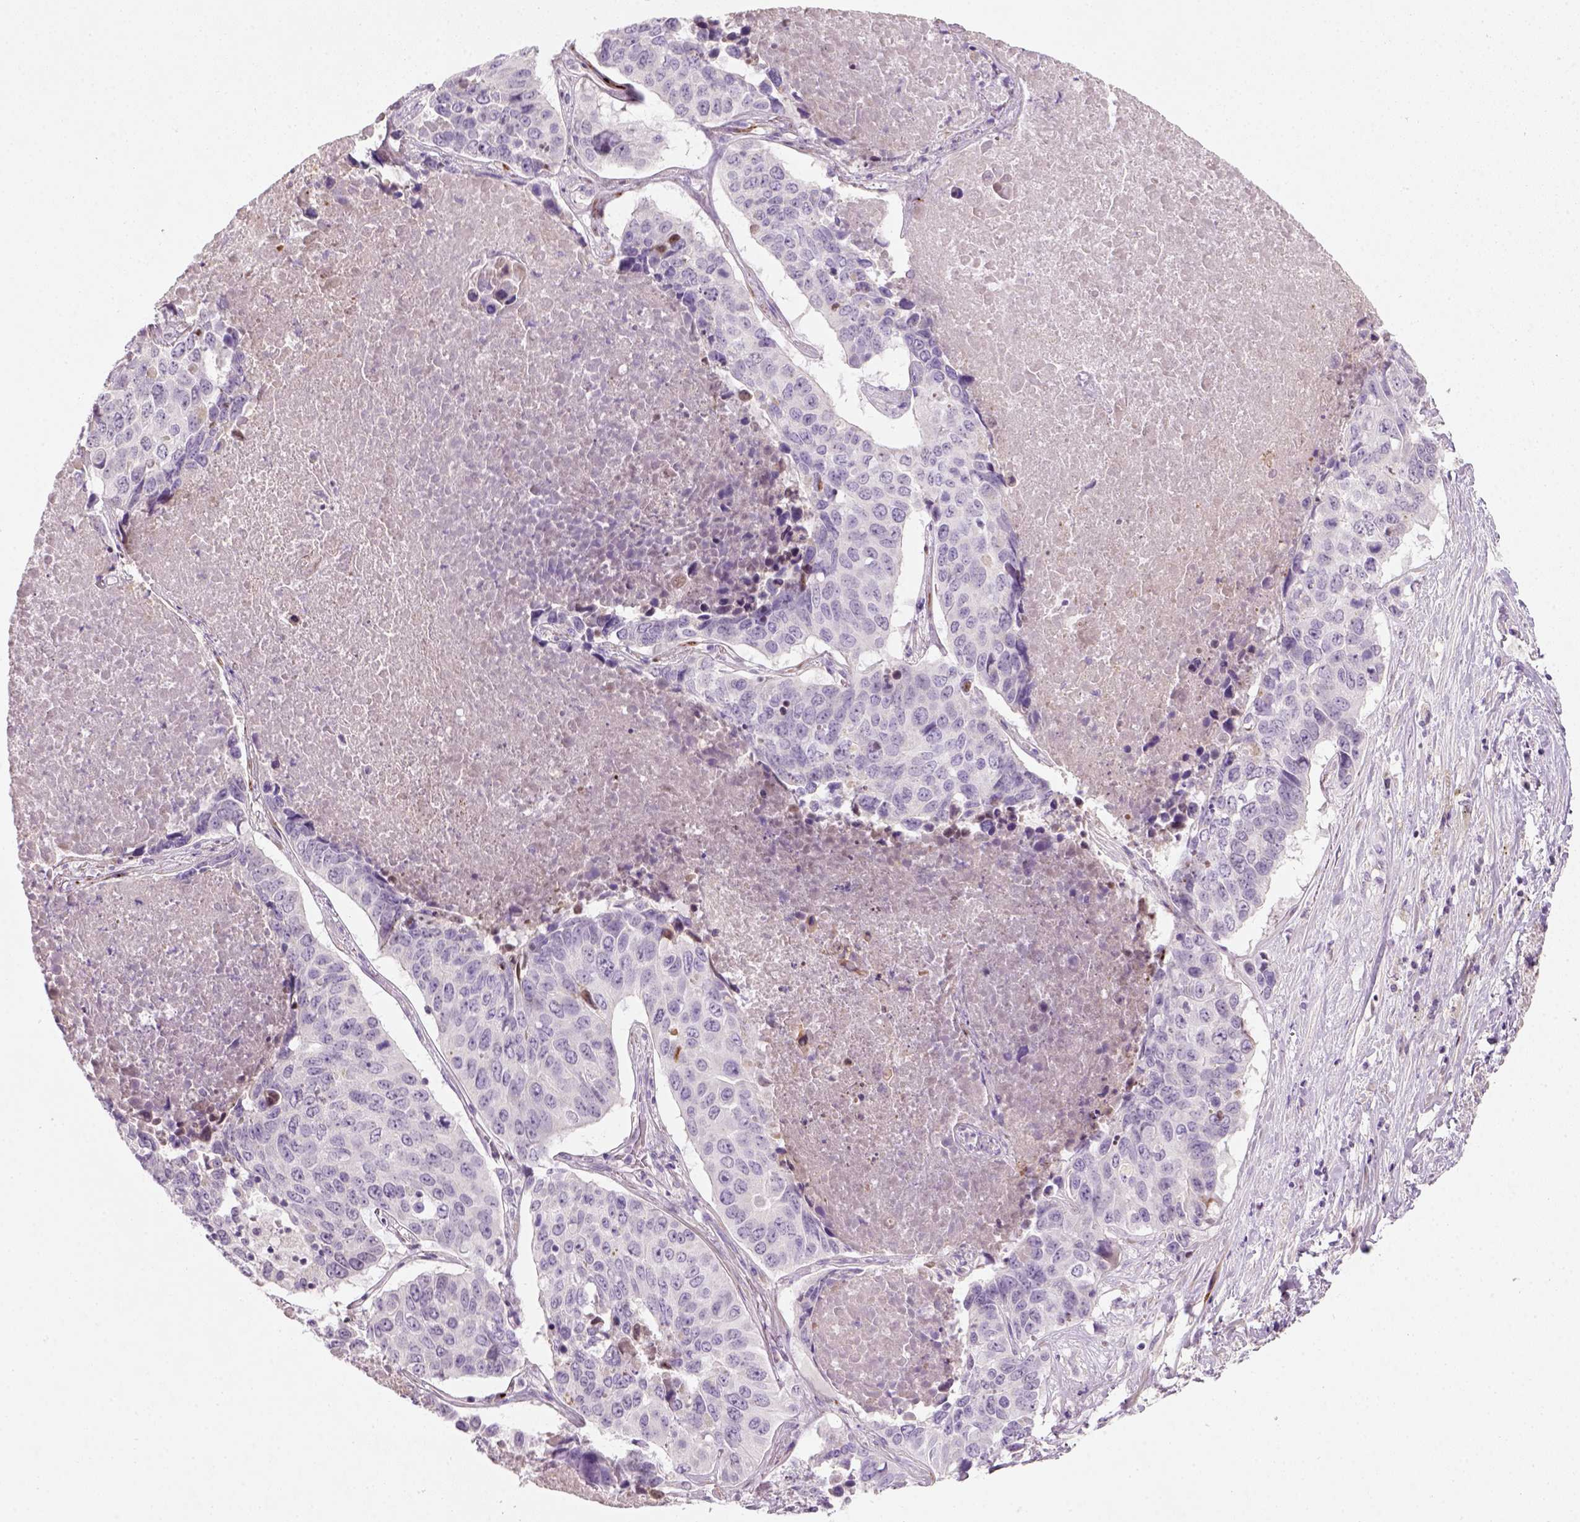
{"staining": {"intensity": "negative", "quantity": "none", "location": "none"}, "tissue": "lung cancer", "cell_type": "Tumor cells", "image_type": "cancer", "snomed": [{"axis": "morphology", "description": "Normal tissue, NOS"}, {"axis": "morphology", "description": "Squamous cell carcinoma, NOS"}, {"axis": "topography", "description": "Bronchus"}, {"axis": "topography", "description": "Lung"}], "caption": "A micrograph of human squamous cell carcinoma (lung) is negative for staining in tumor cells. (Brightfield microscopy of DAB (3,3'-diaminobenzidine) immunohistochemistry at high magnification).", "gene": "NUDT6", "patient": {"sex": "male", "age": 64}}